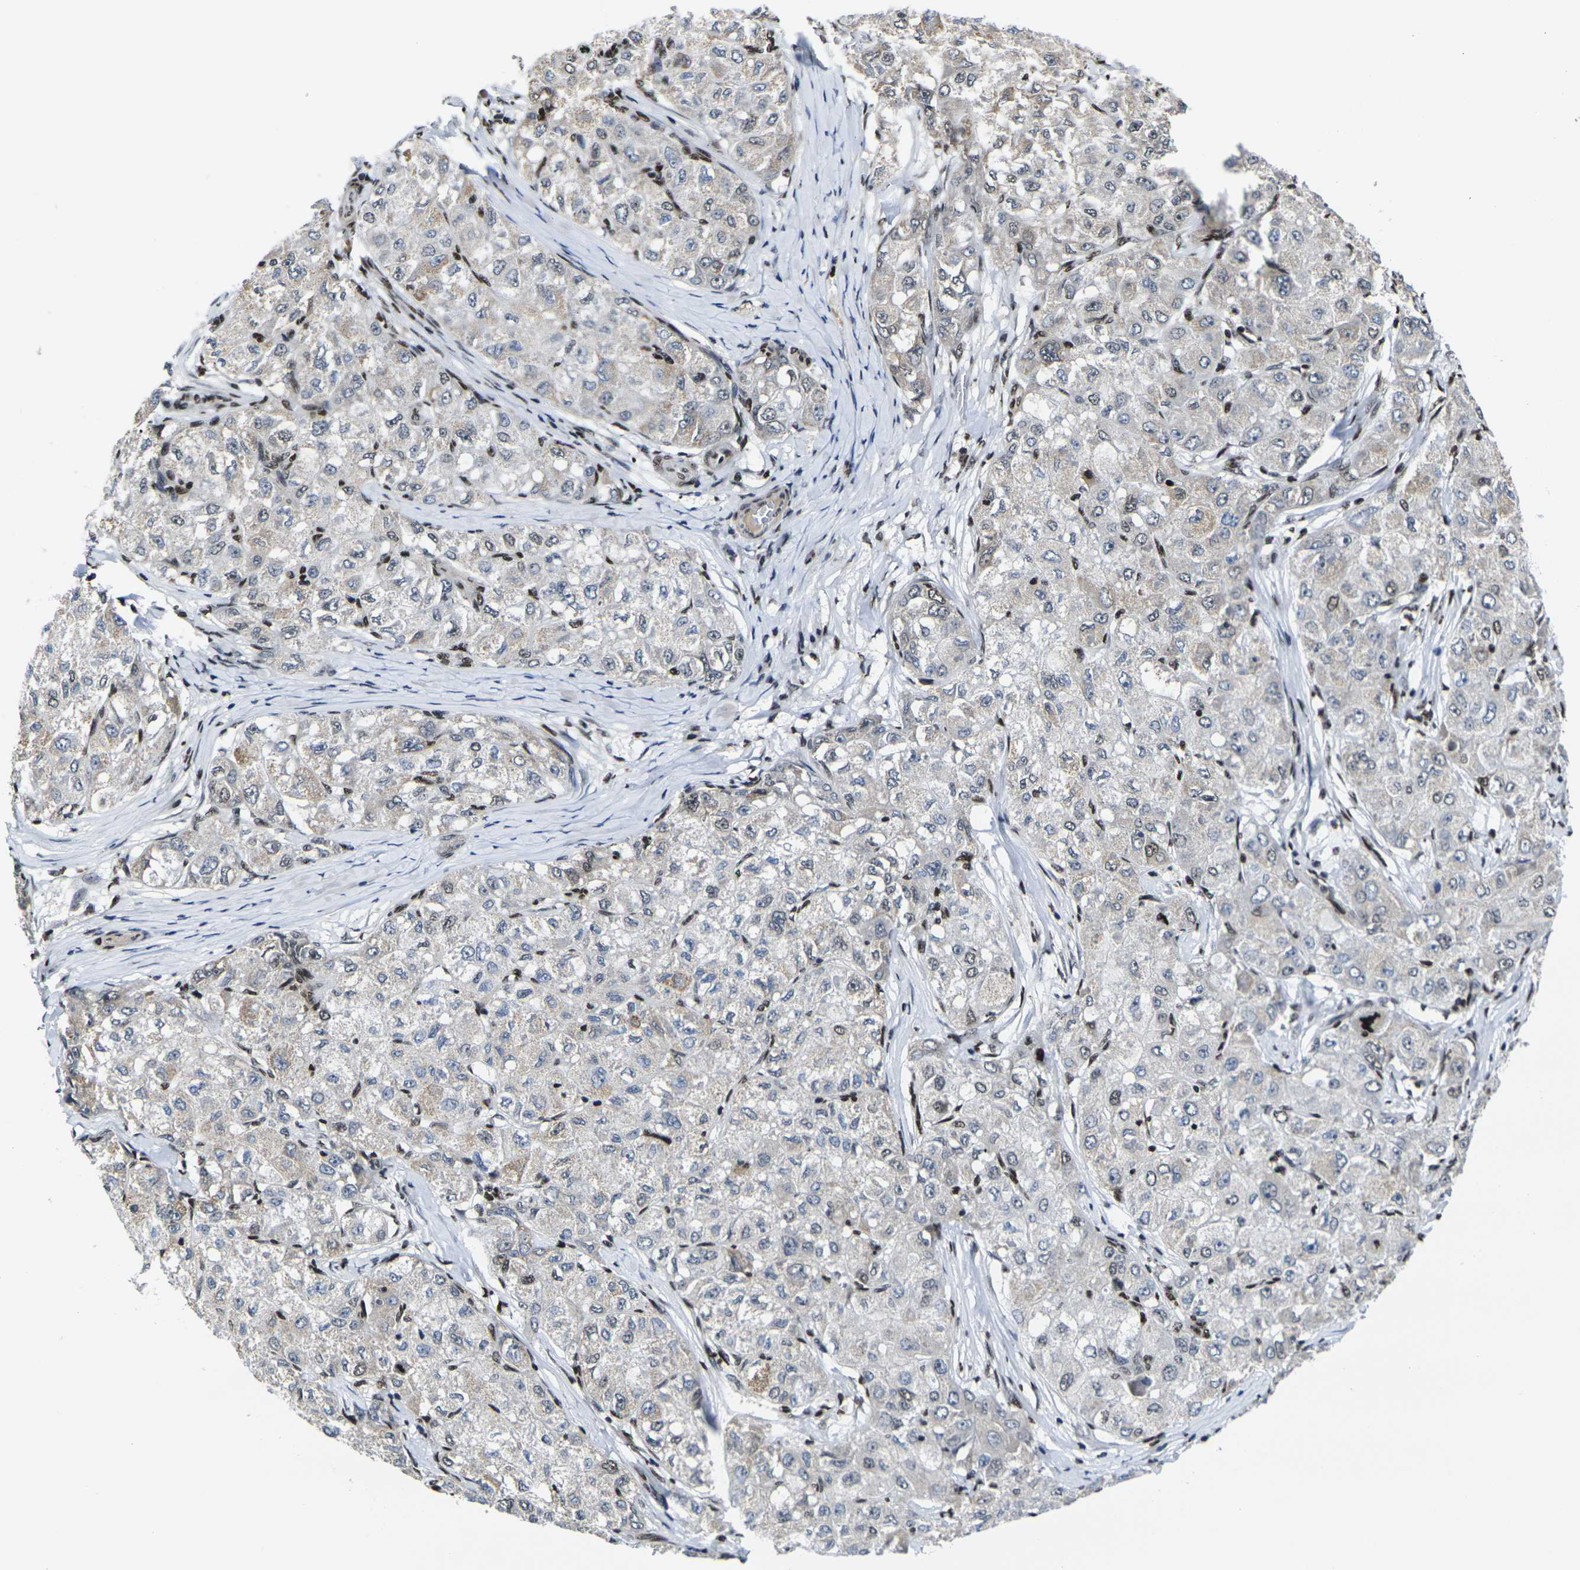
{"staining": {"intensity": "weak", "quantity": "<25%", "location": "cytoplasmic/membranous"}, "tissue": "liver cancer", "cell_type": "Tumor cells", "image_type": "cancer", "snomed": [{"axis": "morphology", "description": "Carcinoma, Hepatocellular, NOS"}, {"axis": "topography", "description": "Liver"}], "caption": "Tumor cells show no significant expression in liver cancer.", "gene": "H1-10", "patient": {"sex": "male", "age": 80}}